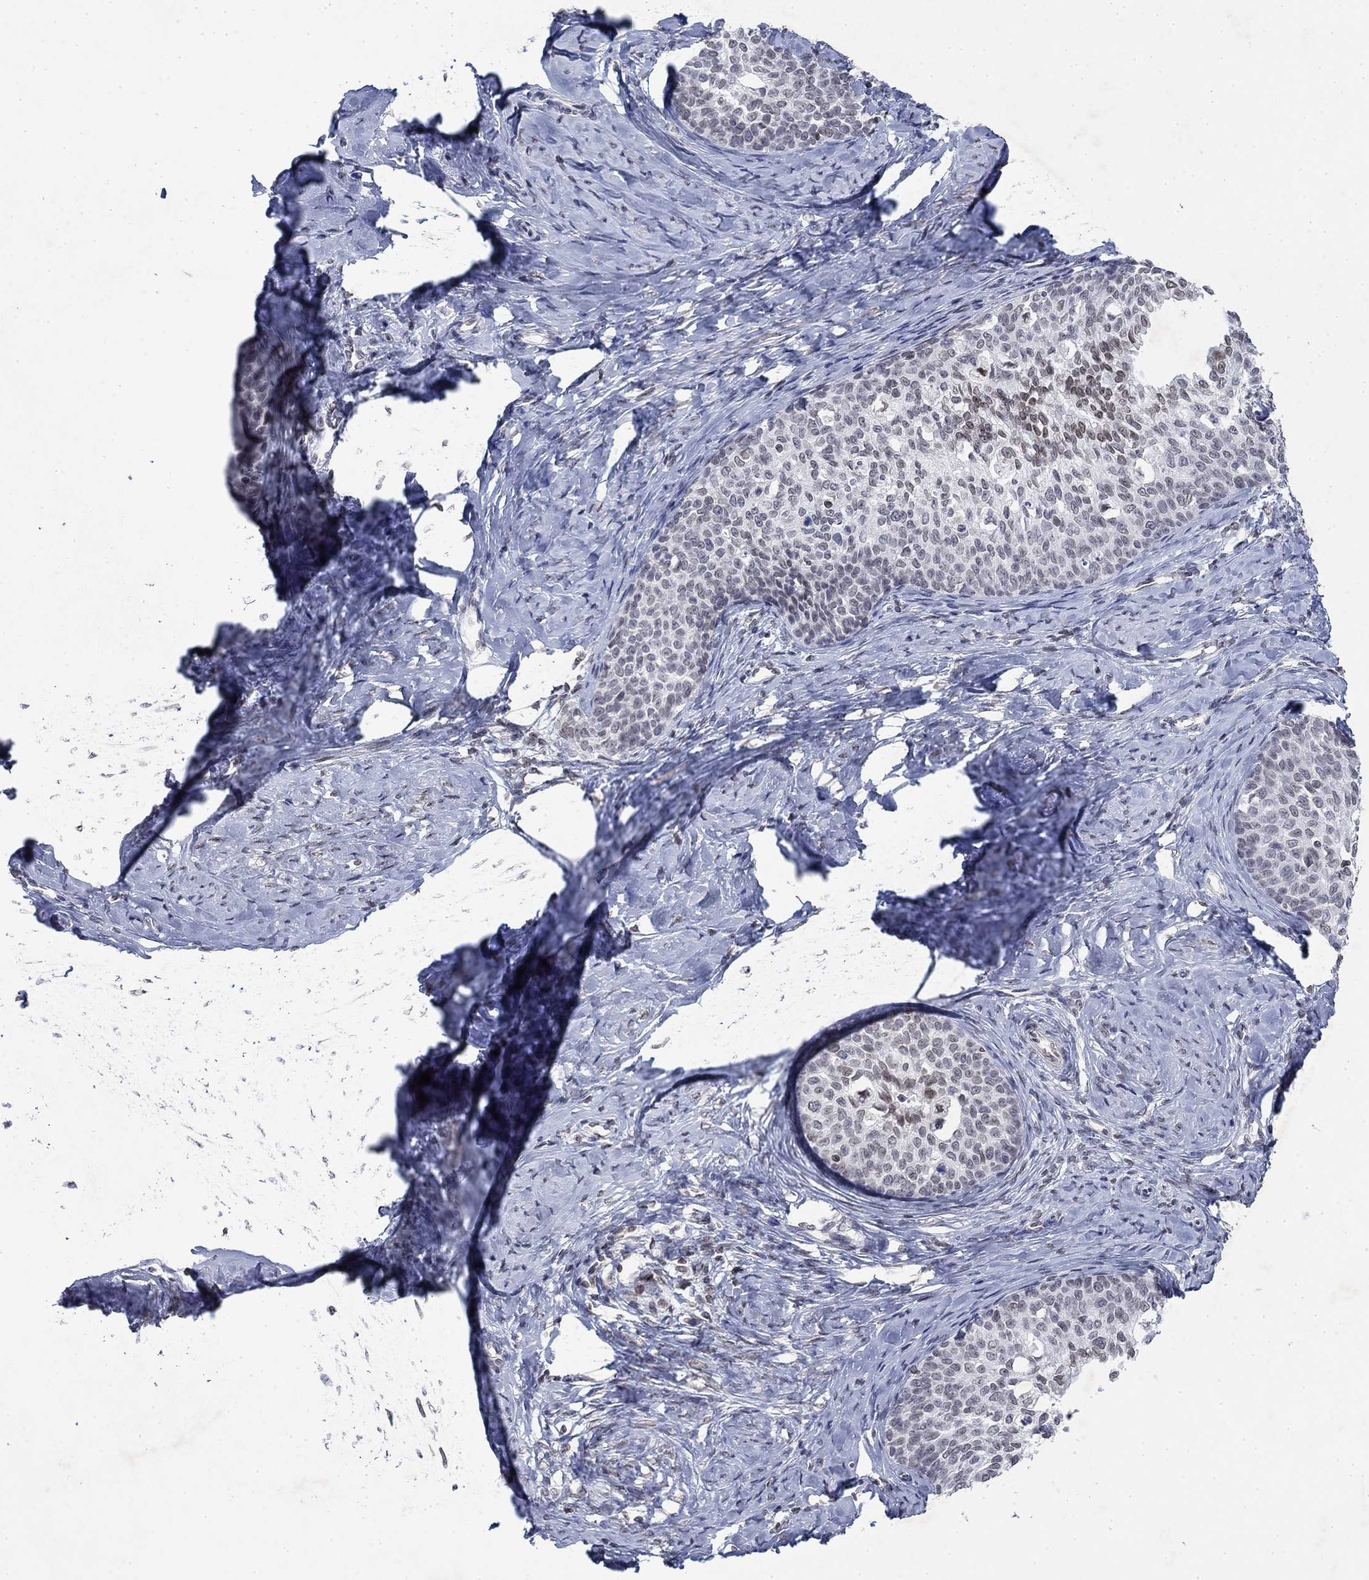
{"staining": {"intensity": "strong", "quantity": "<25%", "location": "nuclear"}, "tissue": "cervical cancer", "cell_type": "Tumor cells", "image_type": "cancer", "snomed": [{"axis": "morphology", "description": "Squamous cell carcinoma, NOS"}, {"axis": "topography", "description": "Cervix"}], "caption": "Squamous cell carcinoma (cervical) tissue displays strong nuclear staining in about <25% of tumor cells, visualized by immunohistochemistry. (brown staining indicates protein expression, while blue staining denotes nuclei).", "gene": "TOR1AIP1", "patient": {"sex": "female", "age": 51}}